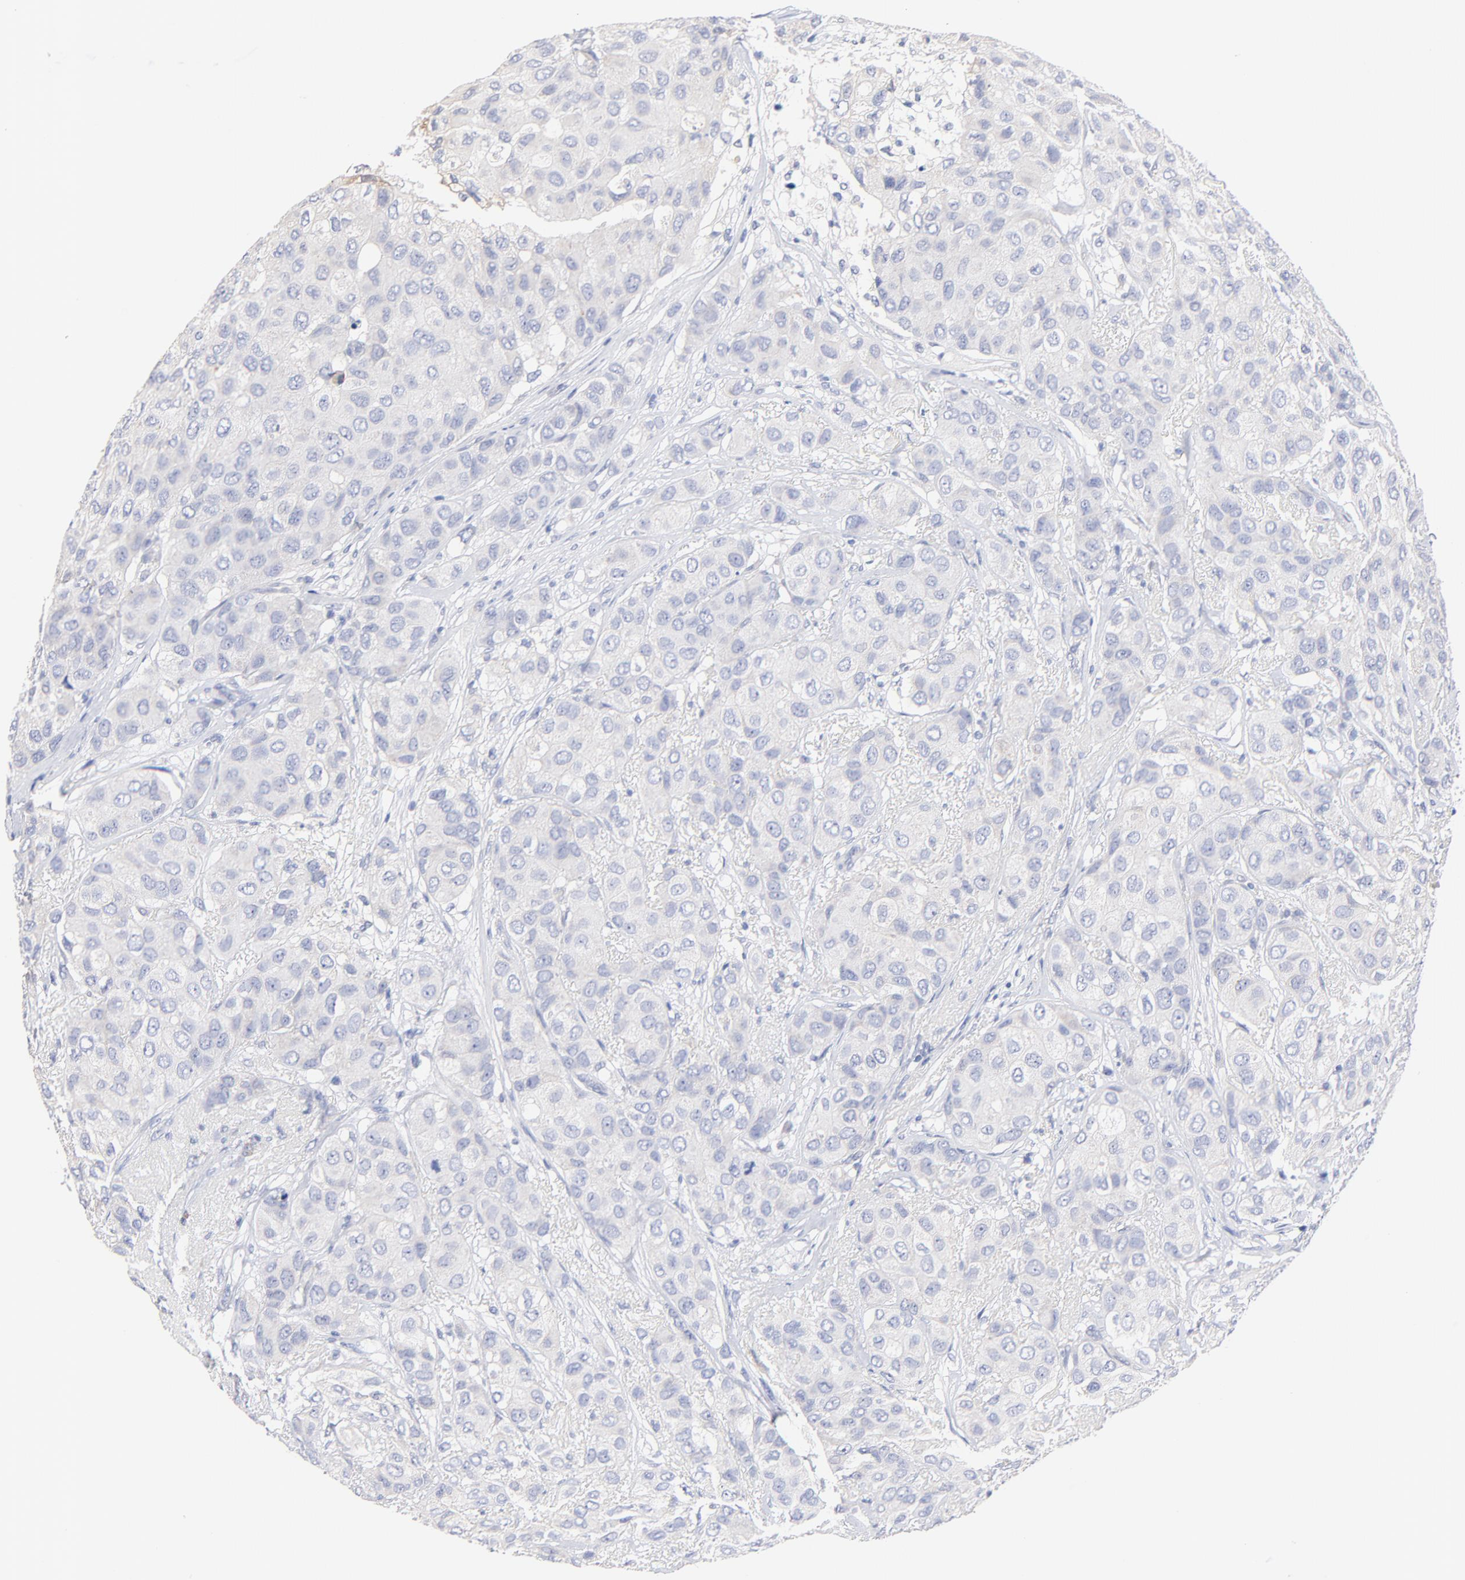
{"staining": {"intensity": "negative", "quantity": "none", "location": "none"}, "tissue": "breast cancer", "cell_type": "Tumor cells", "image_type": "cancer", "snomed": [{"axis": "morphology", "description": "Duct carcinoma"}, {"axis": "topography", "description": "Breast"}], "caption": "This is an immunohistochemistry photomicrograph of intraductal carcinoma (breast). There is no expression in tumor cells.", "gene": "TWNK", "patient": {"sex": "female", "age": 68}}